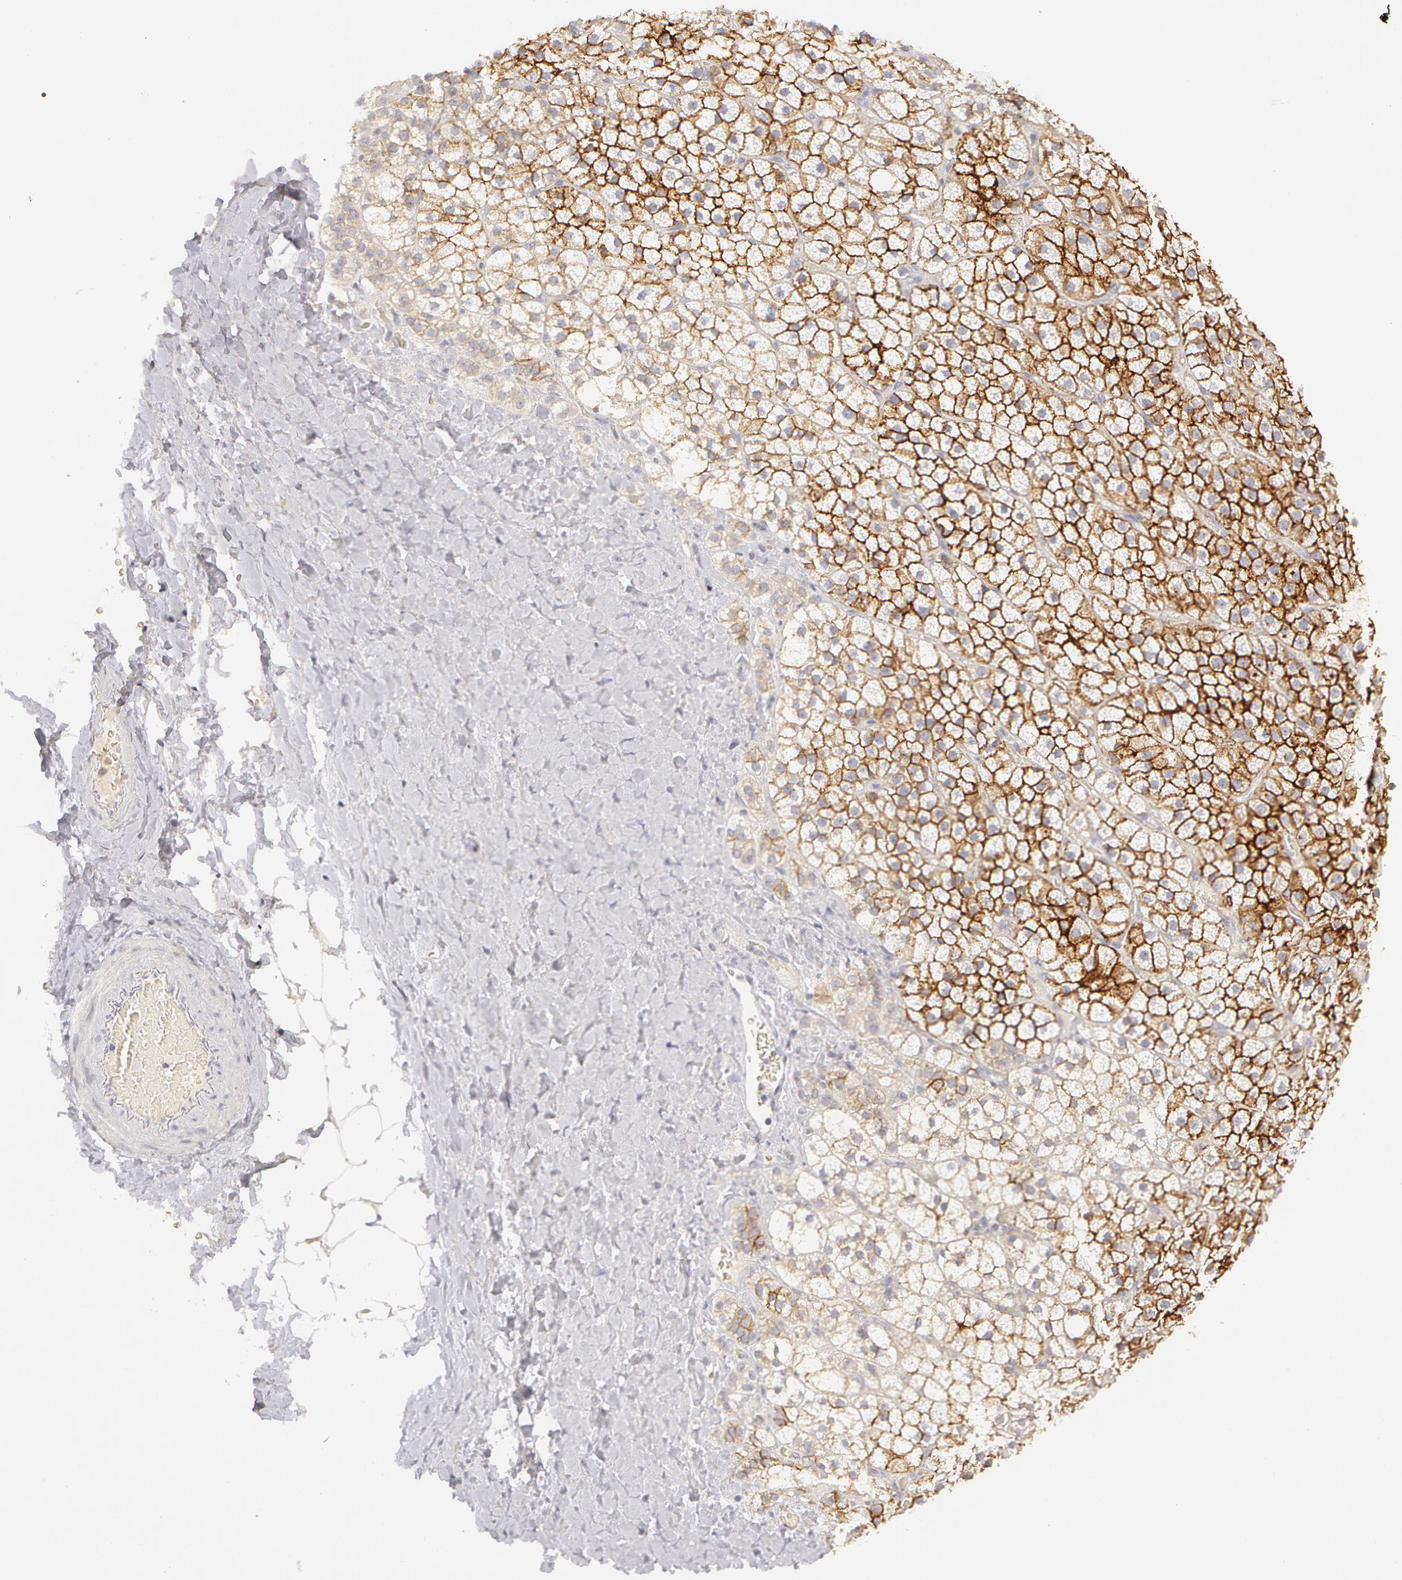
{"staining": {"intensity": "strong", "quantity": ">75%", "location": "cytoplasmic/membranous"}, "tissue": "adrenal gland", "cell_type": "Glandular cells", "image_type": "normal", "snomed": [{"axis": "morphology", "description": "Normal tissue, NOS"}, {"axis": "topography", "description": "Adrenal gland"}], "caption": "A brown stain labels strong cytoplasmic/membranous positivity of a protein in glandular cells of normal adrenal gland. (IHC, brightfield microscopy, high magnification).", "gene": "ABCB1", "patient": {"sex": "male", "age": 53}}